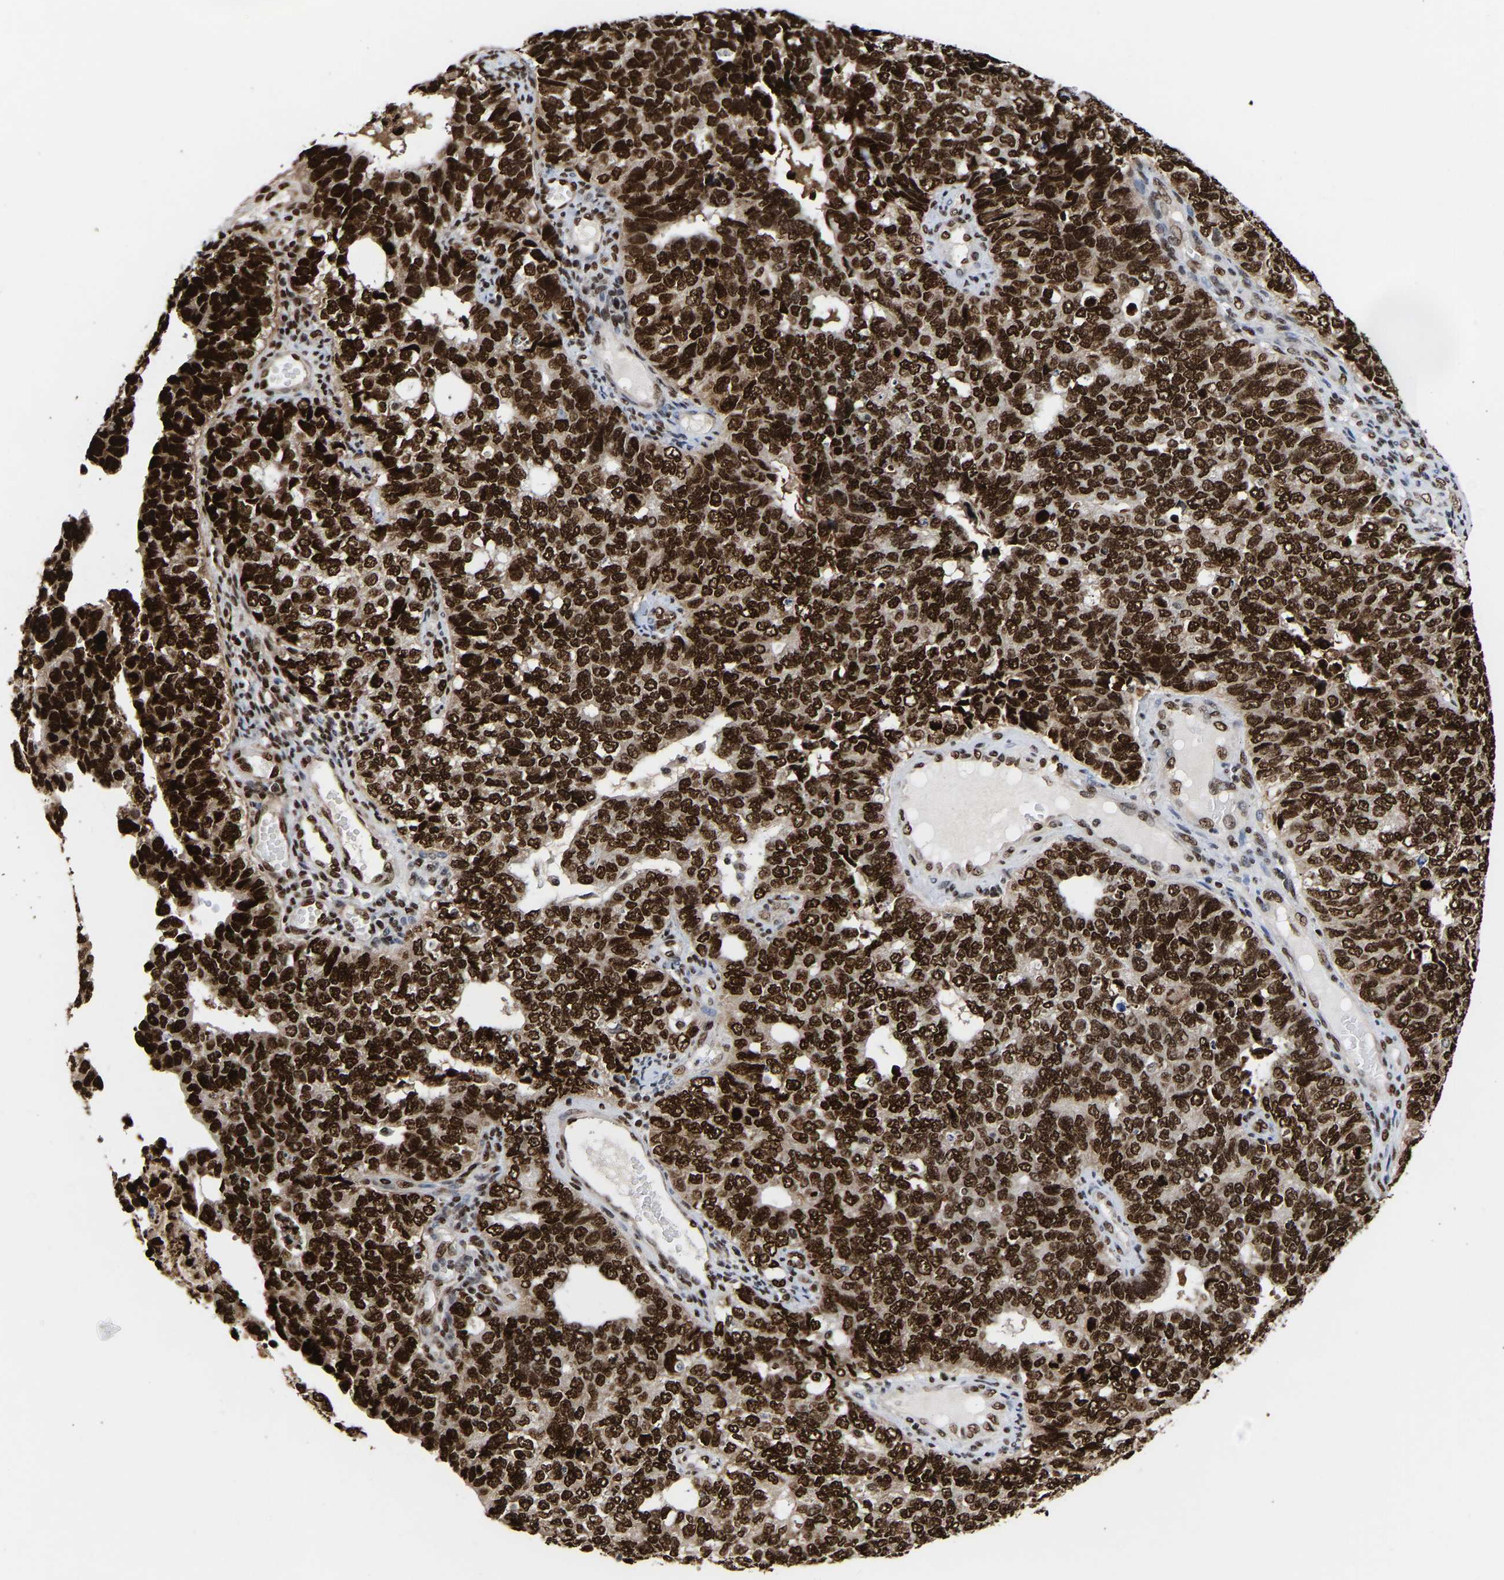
{"staining": {"intensity": "strong", "quantity": ">75%", "location": "nuclear"}, "tissue": "cervical cancer", "cell_type": "Tumor cells", "image_type": "cancer", "snomed": [{"axis": "morphology", "description": "Squamous cell carcinoma, NOS"}, {"axis": "topography", "description": "Cervix"}], "caption": "Immunohistochemistry micrograph of human squamous cell carcinoma (cervical) stained for a protein (brown), which demonstrates high levels of strong nuclear expression in about >75% of tumor cells.", "gene": "PSIP1", "patient": {"sex": "female", "age": 63}}